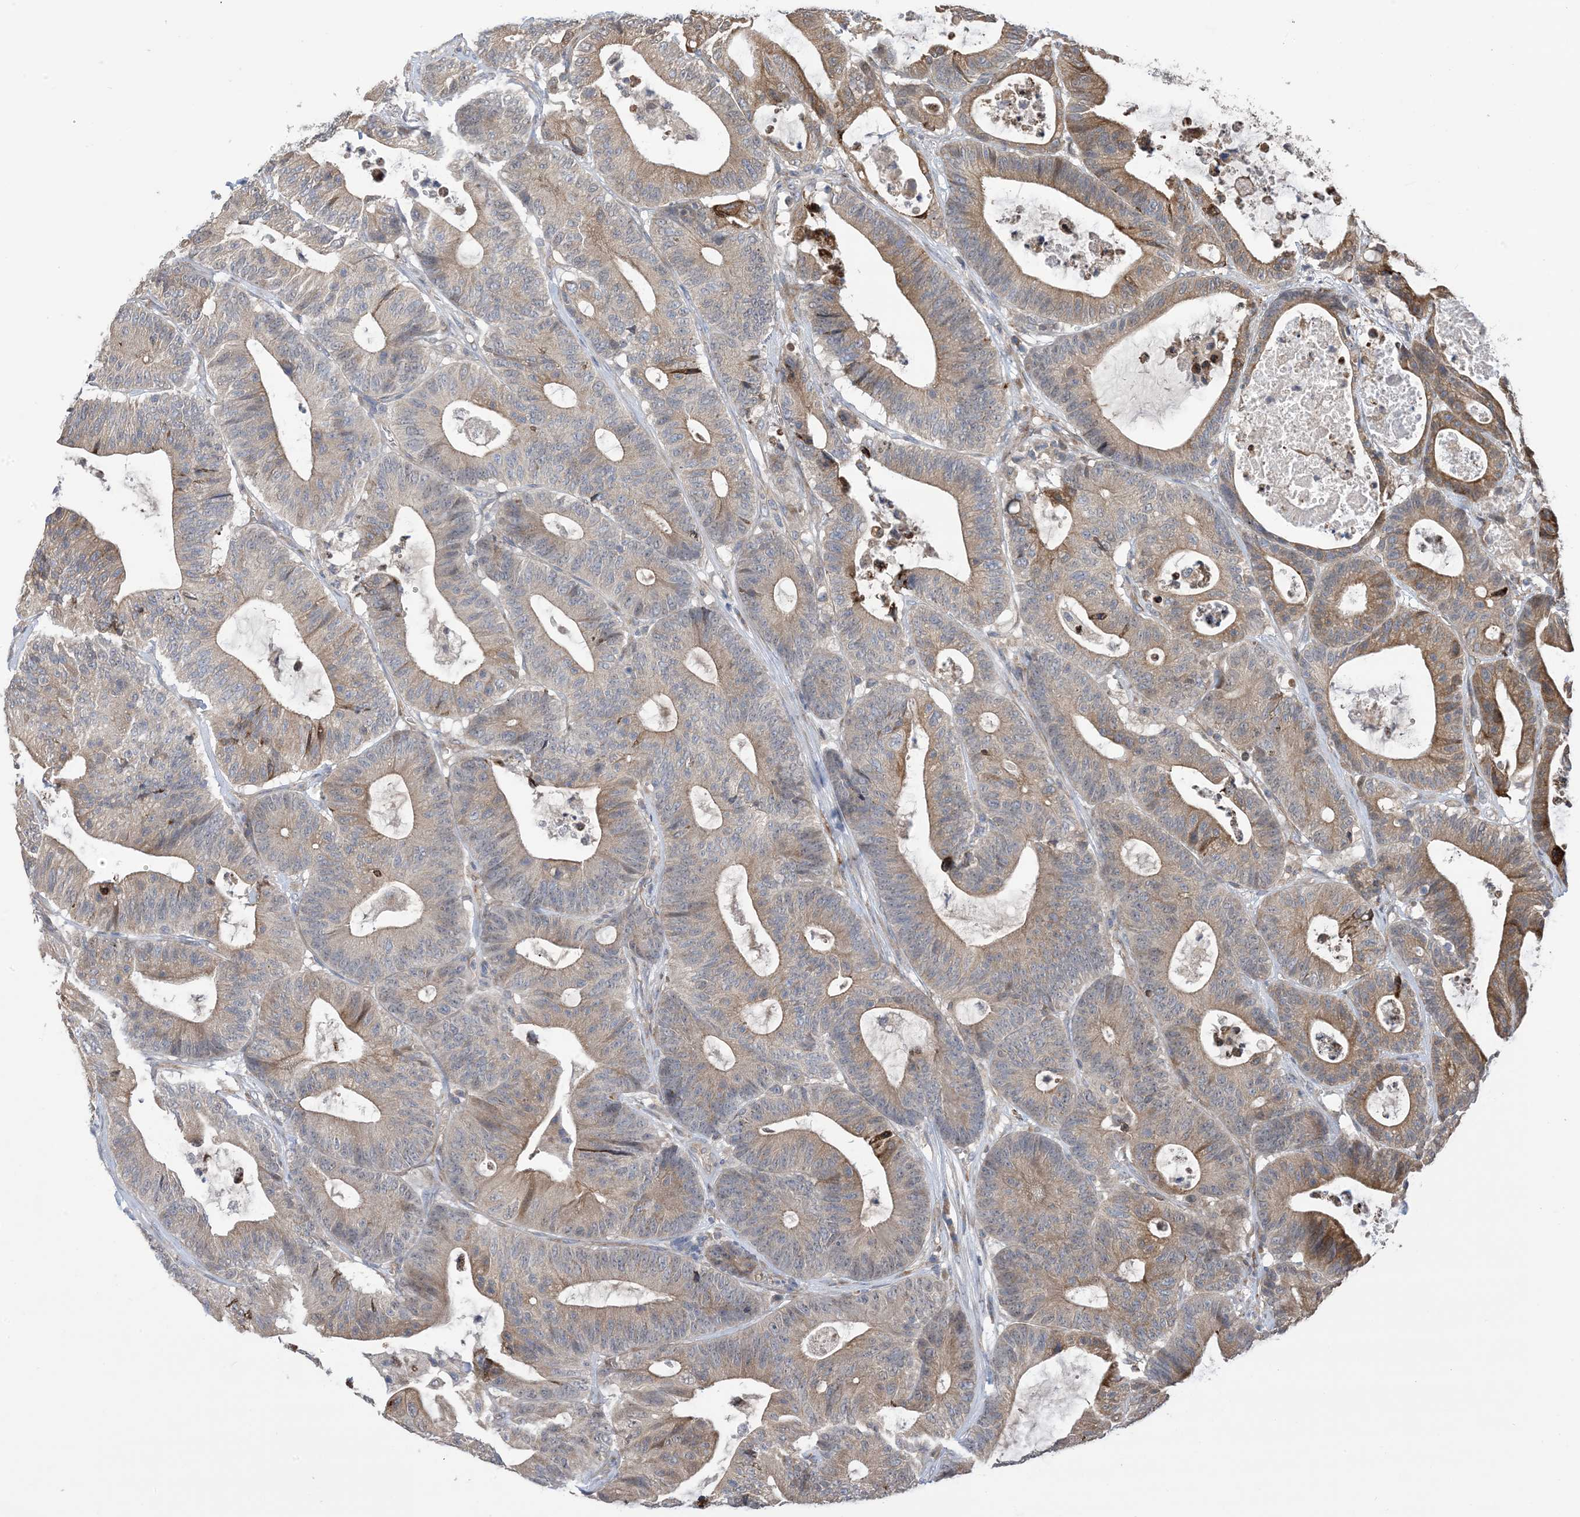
{"staining": {"intensity": "moderate", "quantity": "25%-75%", "location": "cytoplasmic/membranous"}, "tissue": "colorectal cancer", "cell_type": "Tumor cells", "image_type": "cancer", "snomed": [{"axis": "morphology", "description": "Adenocarcinoma, NOS"}, {"axis": "topography", "description": "Colon"}], "caption": "Human adenocarcinoma (colorectal) stained with a brown dye shows moderate cytoplasmic/membranous positive expression in approximately 25%-75% of tumor cells.", "gene": "CLEC16A", "patient": {"sex": "female", "age": 84}}